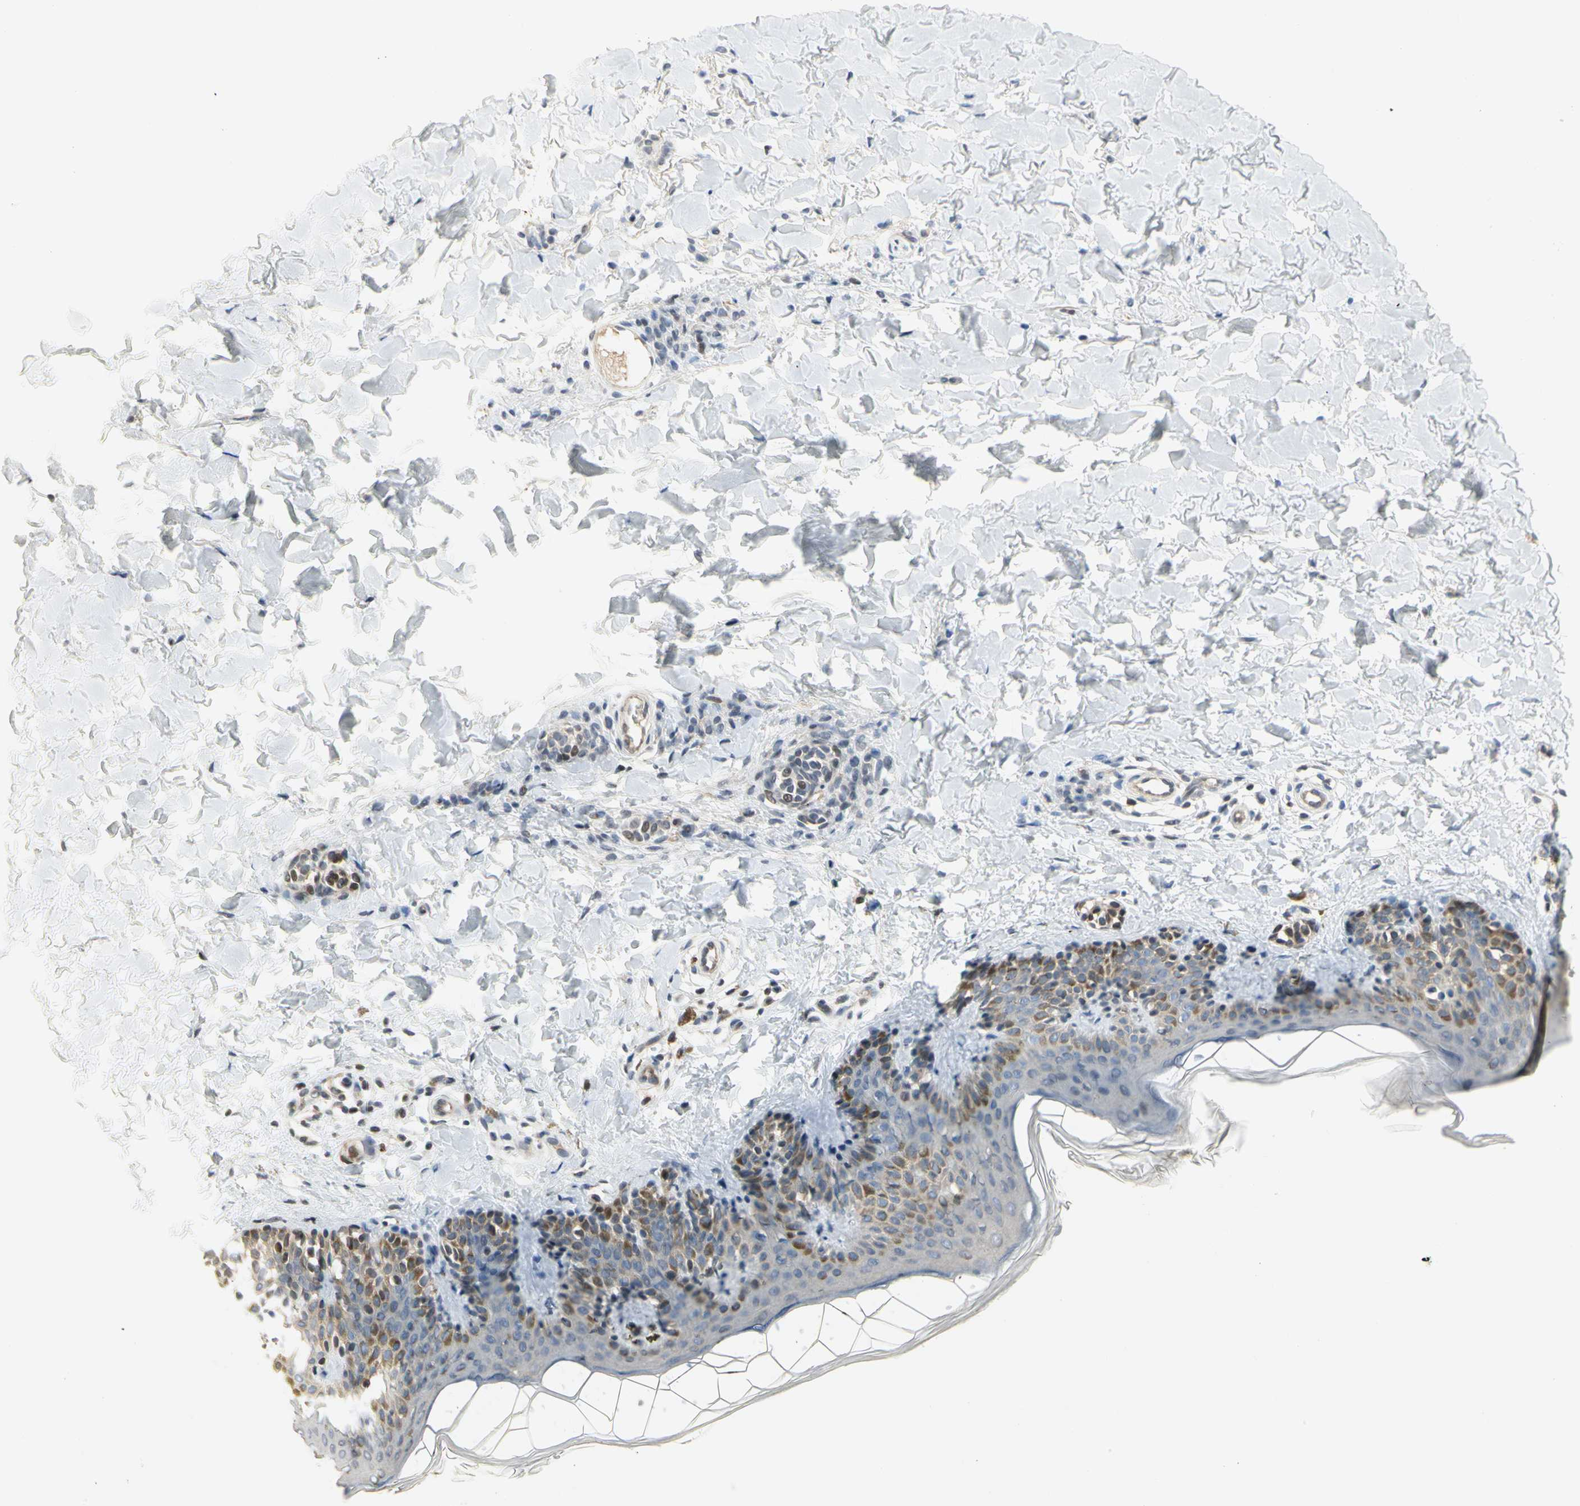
{"staining": {"intensity": "negative", "quantity": "none", "location": "none"}, "tissue": "skin", "cell_type": "Fibroblasts", "image_type": "normal", "snomed": [{"axis": "morphology", "description": "Normal tissue, NOS"}, {"axis": "topography", "description": "Skin"}], "caption": "Skin stained for a protein using immunohistochemistry (IHC) displays no positivity fibroblasts.", "gene": "IMPG2", "patient": {"sex": "male", "age": 16}}